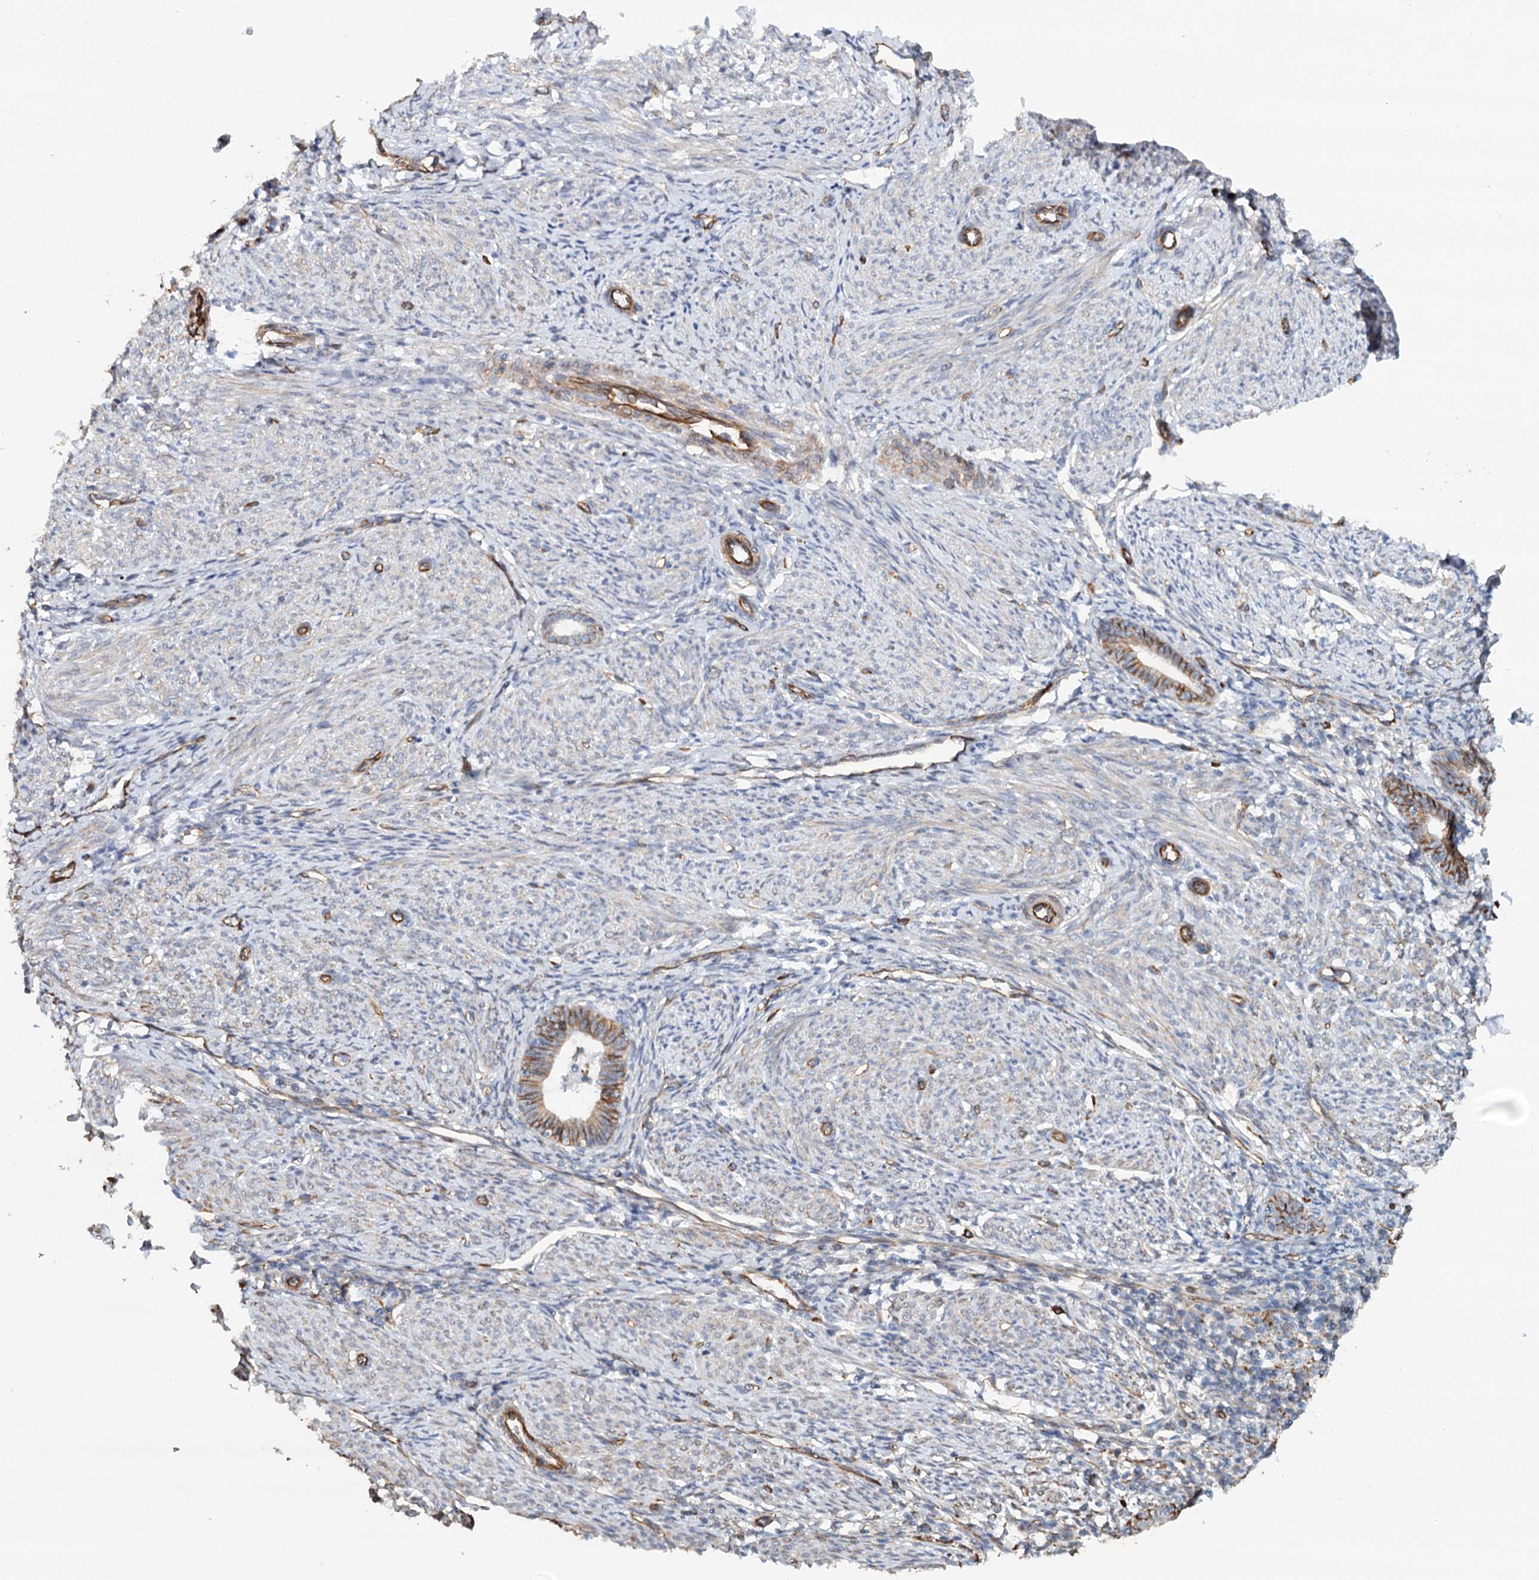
{"staining": {"intensity": "negative", "quantity": "none", "location": "none"}, "tissue": "endometrium", "cell_type": "Cells in endometrial stroma", "image_type": "normal", "snomed": [{"axis": "morphology", "description": "Normal tissue, NOS"}, {"axis": "topography", "description": "Endometrium"}], "caption": "Micrograph shows no protein staining in cells in endometrial stroma of unremarkable endometrium.", "gene": "SYNPO", "patient": {"sex": "female", "age": 72}}